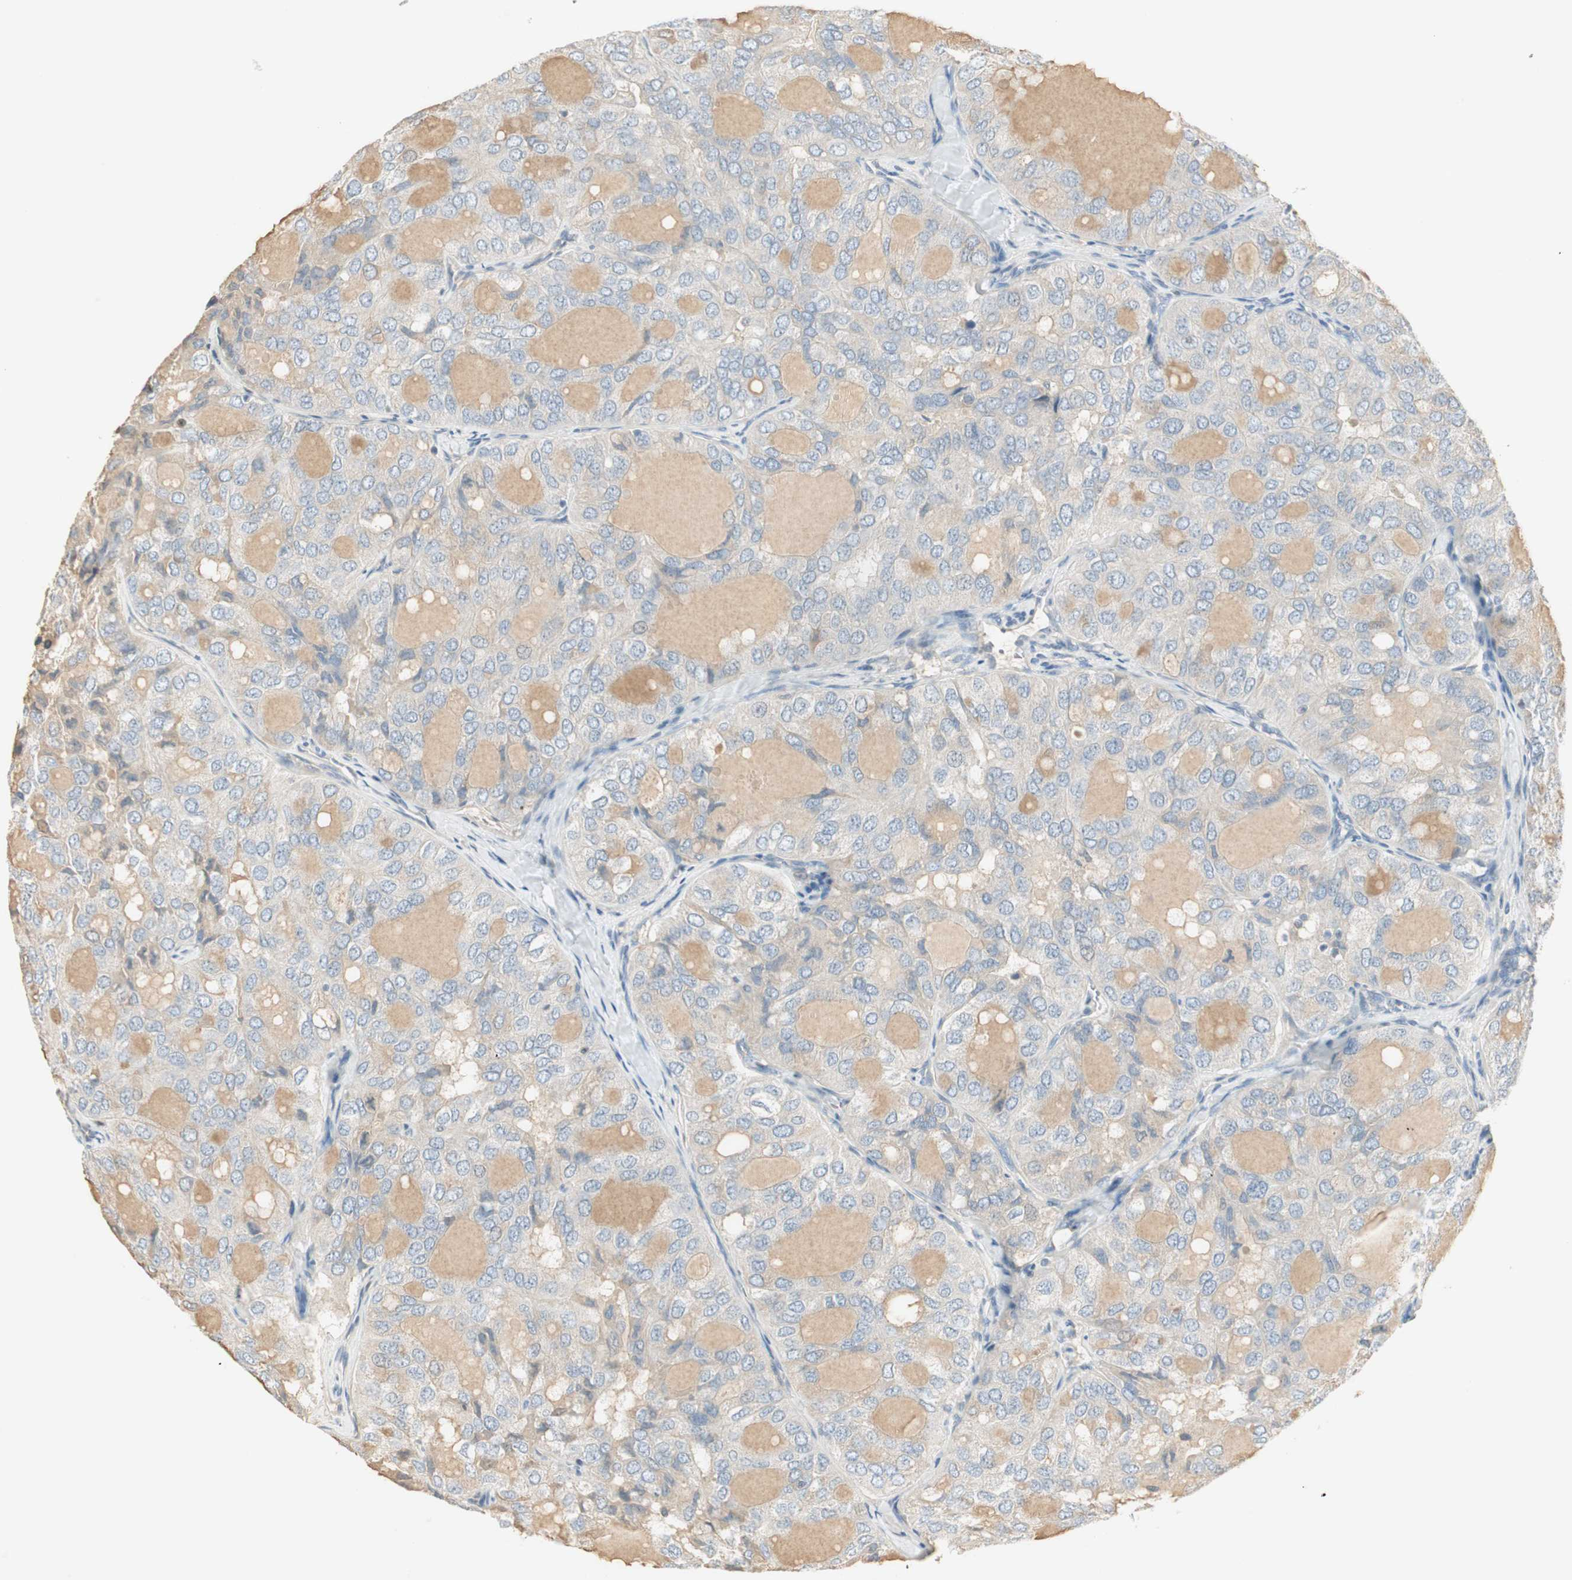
{"staining": {"intensity": "negative", "quantity": "none", "location": "none"}, "tissue": "thyroid cancer", "cell_type": "Tumor cells", "image_type": "cancer", "snomed": [{"axis": "morphology", "description": "Follicular adenoma carcinoma, NOS"}, {"axis": "topography", "description": "Thyroid gland"}], "caption": "This is an immunohistochemistry photomicrograph of thyroid cancer. There is no positivity in tumor cells.", "gene": "RUNX2", "patient": {"sex": "male", "age": 75}}